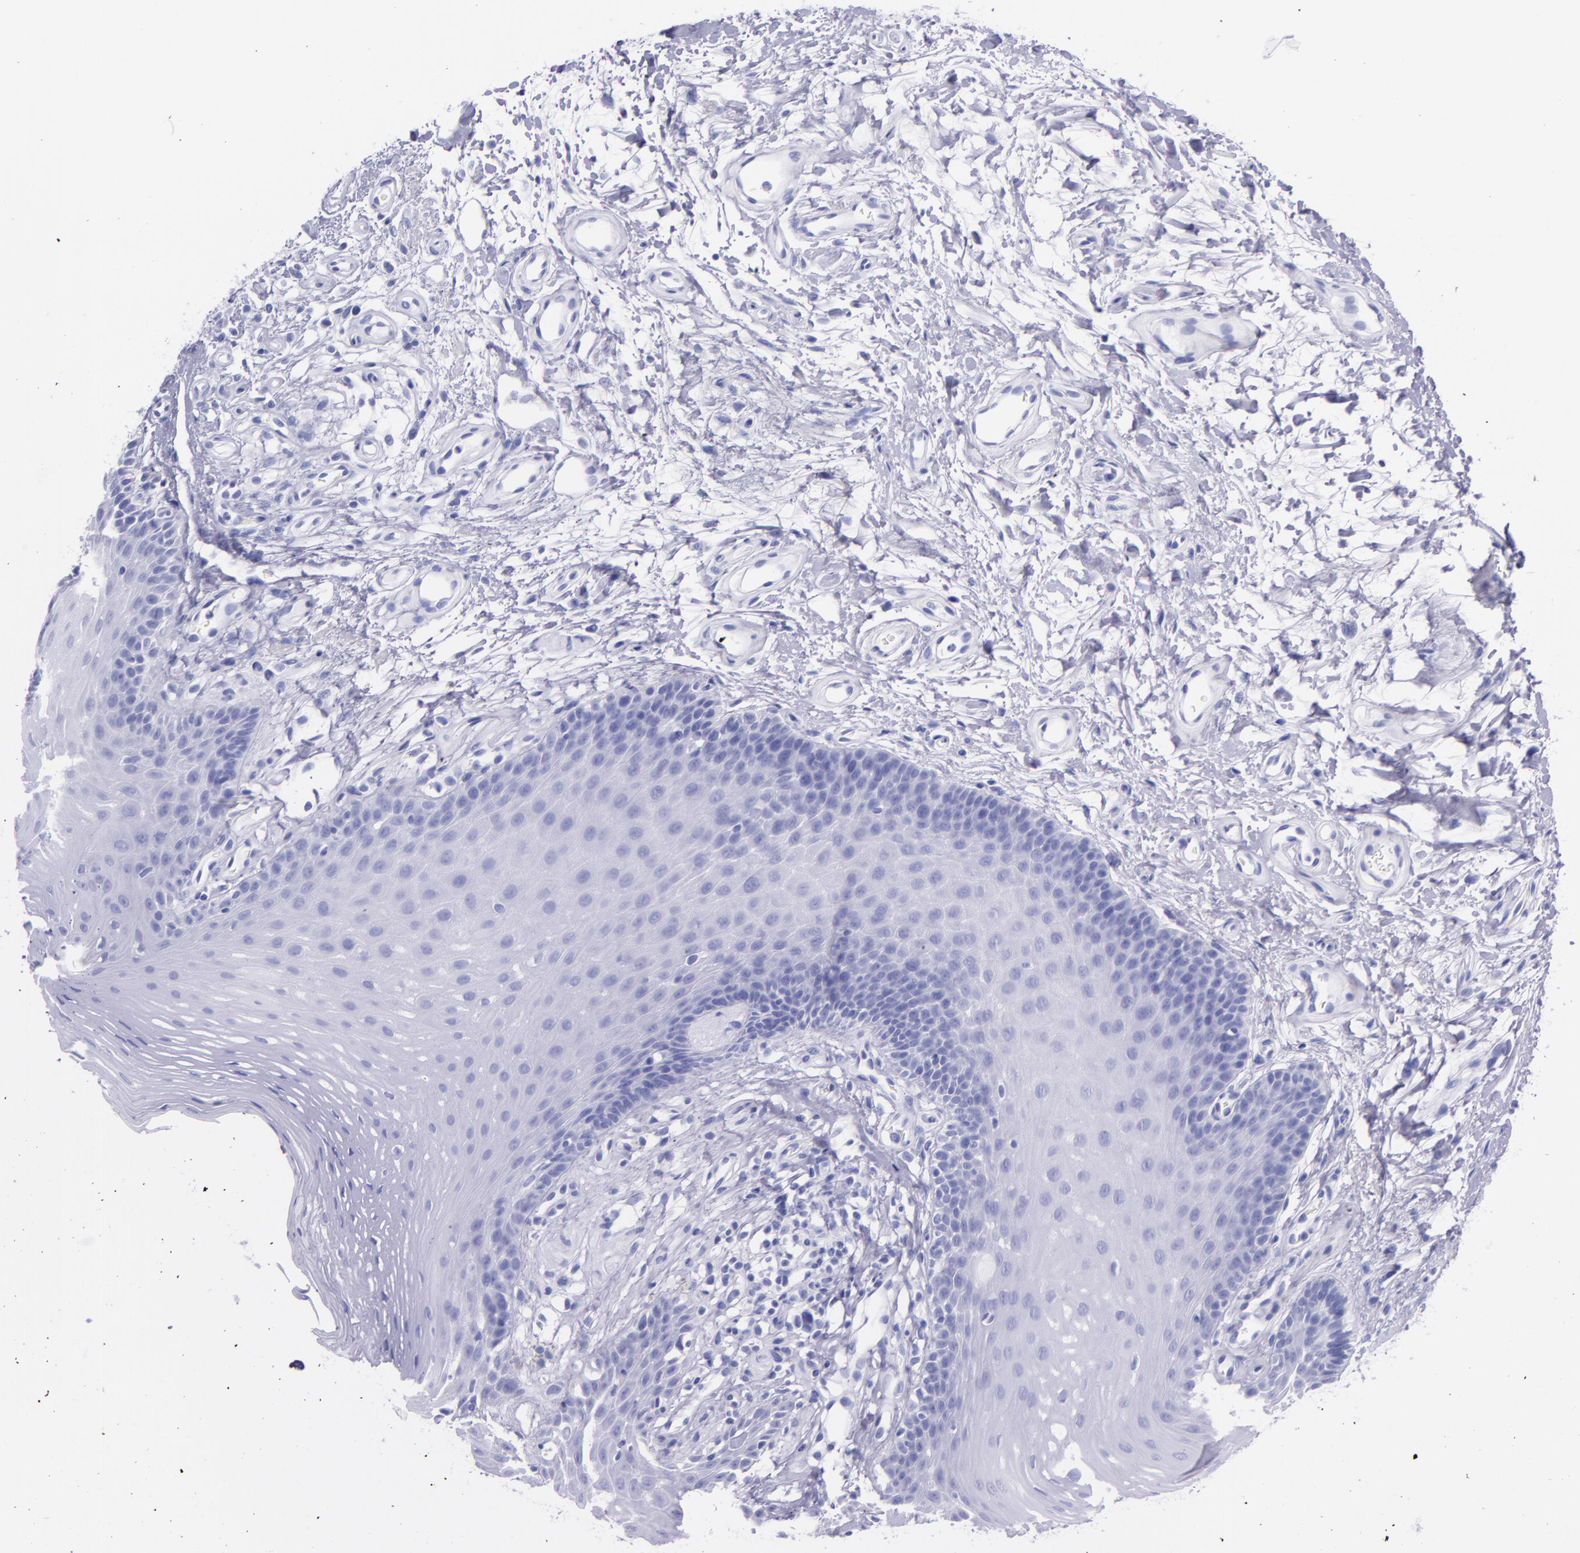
{"staining": {"intensity": "negative", "quantity": "none", "location": "none"}, "tissue": "oral mucosa", "cell_type": "Squamous epithelial cells", "image_type": "normal", "snomed": [{"axis": "morphology", "description": "Normal tissue, NOS"}, {"axis": "topography", "description": "Oral tissue"}], "caption": "Normal oral mucosa was stained to show a protein in brown. There is no significant expression in squamous epithelial cells.", "gene": "SFTPA2", "patient": {"sex": "male", "age": 62}}